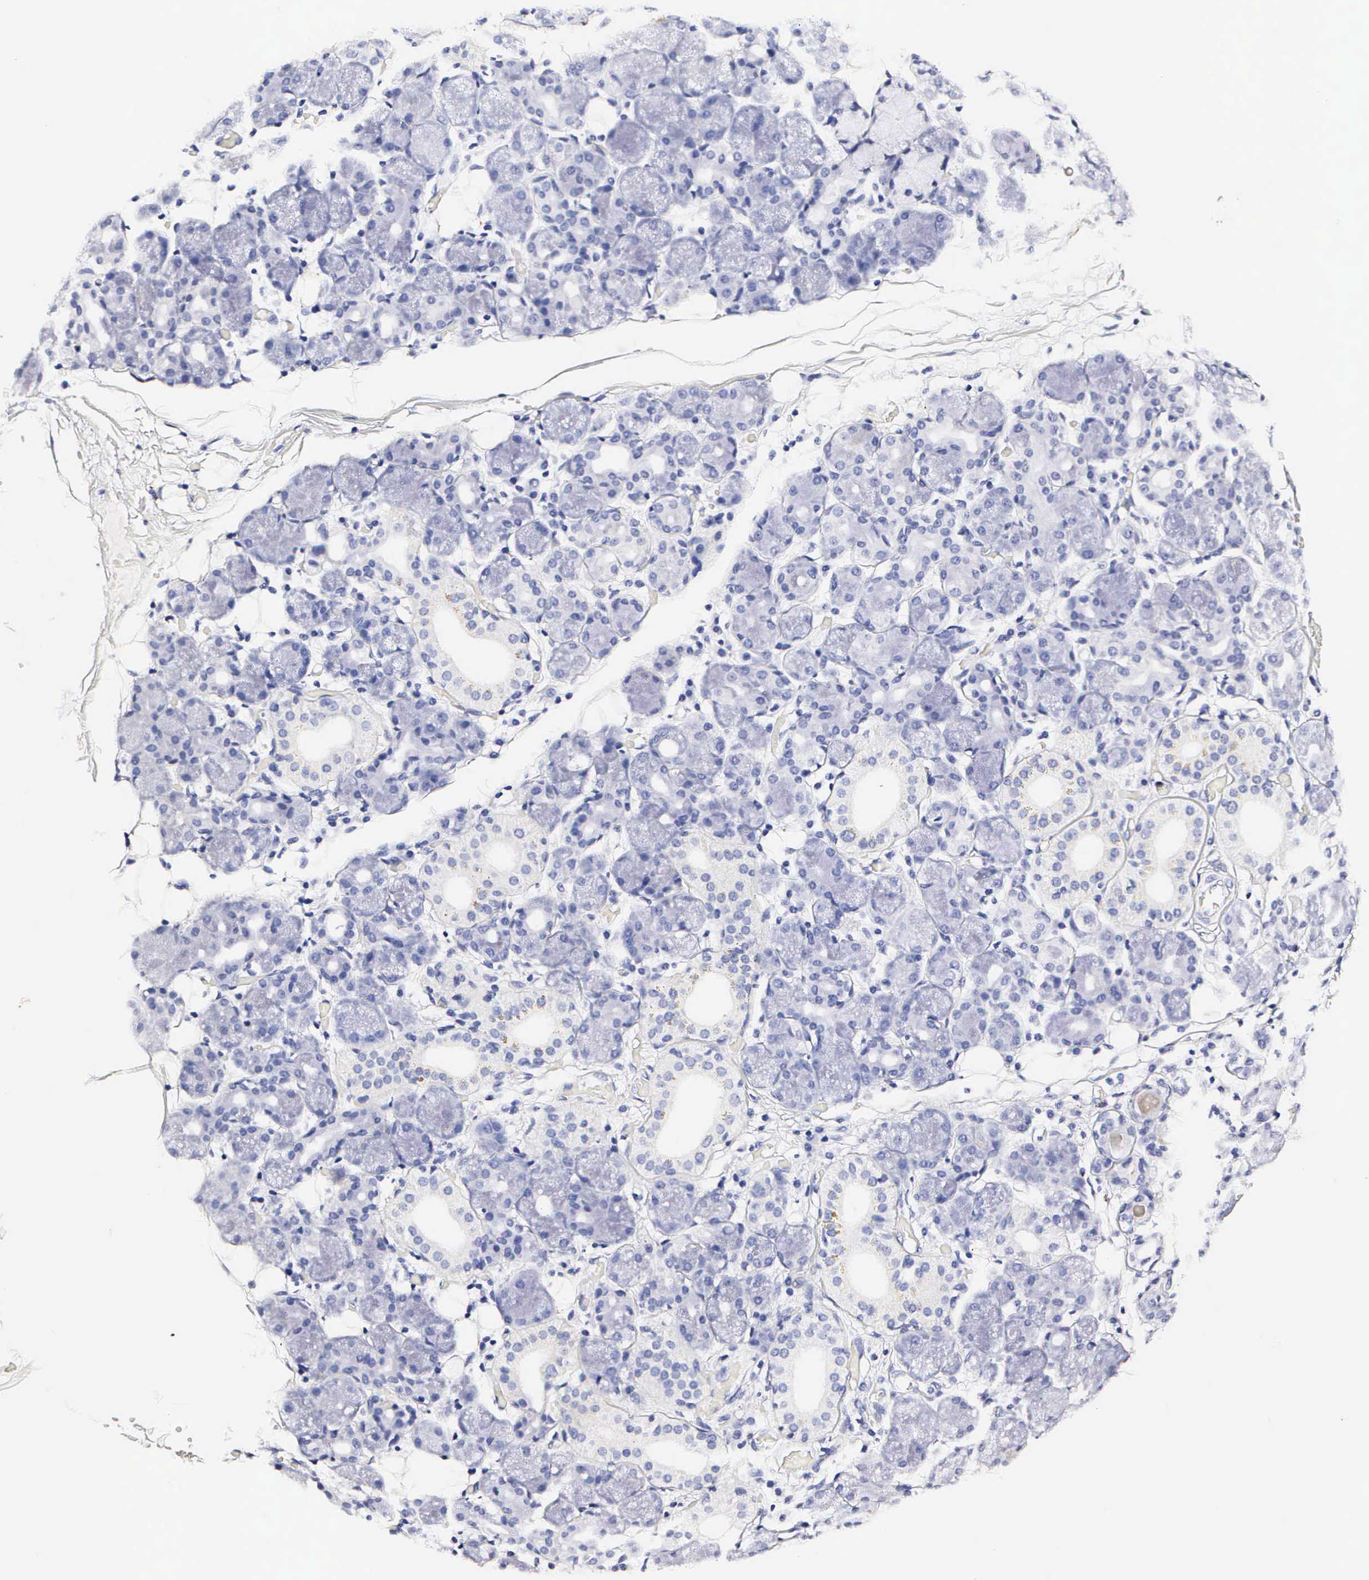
{"staining": {"intensity": "weak", "quantity": "<25%", "location": "cytoplasmic/membranous"}, "tissue": "salivary gland", "cell_type": "Glandular cells", "image_type": "normal", "snomed": [{"axis": "morphology", "description": "Normal tissue, NOS"}, {"axis": "topography", "description": "Salivary gland"}, {"axis": "topography", "description": "Peripheral nerve tissue"}], "caption": "This is an IHC histopathology image of benign salivary gland. There is no staining in glandular cells.", "gene": "RNASE6", "patient": {"sex": "male", "age": 62}}